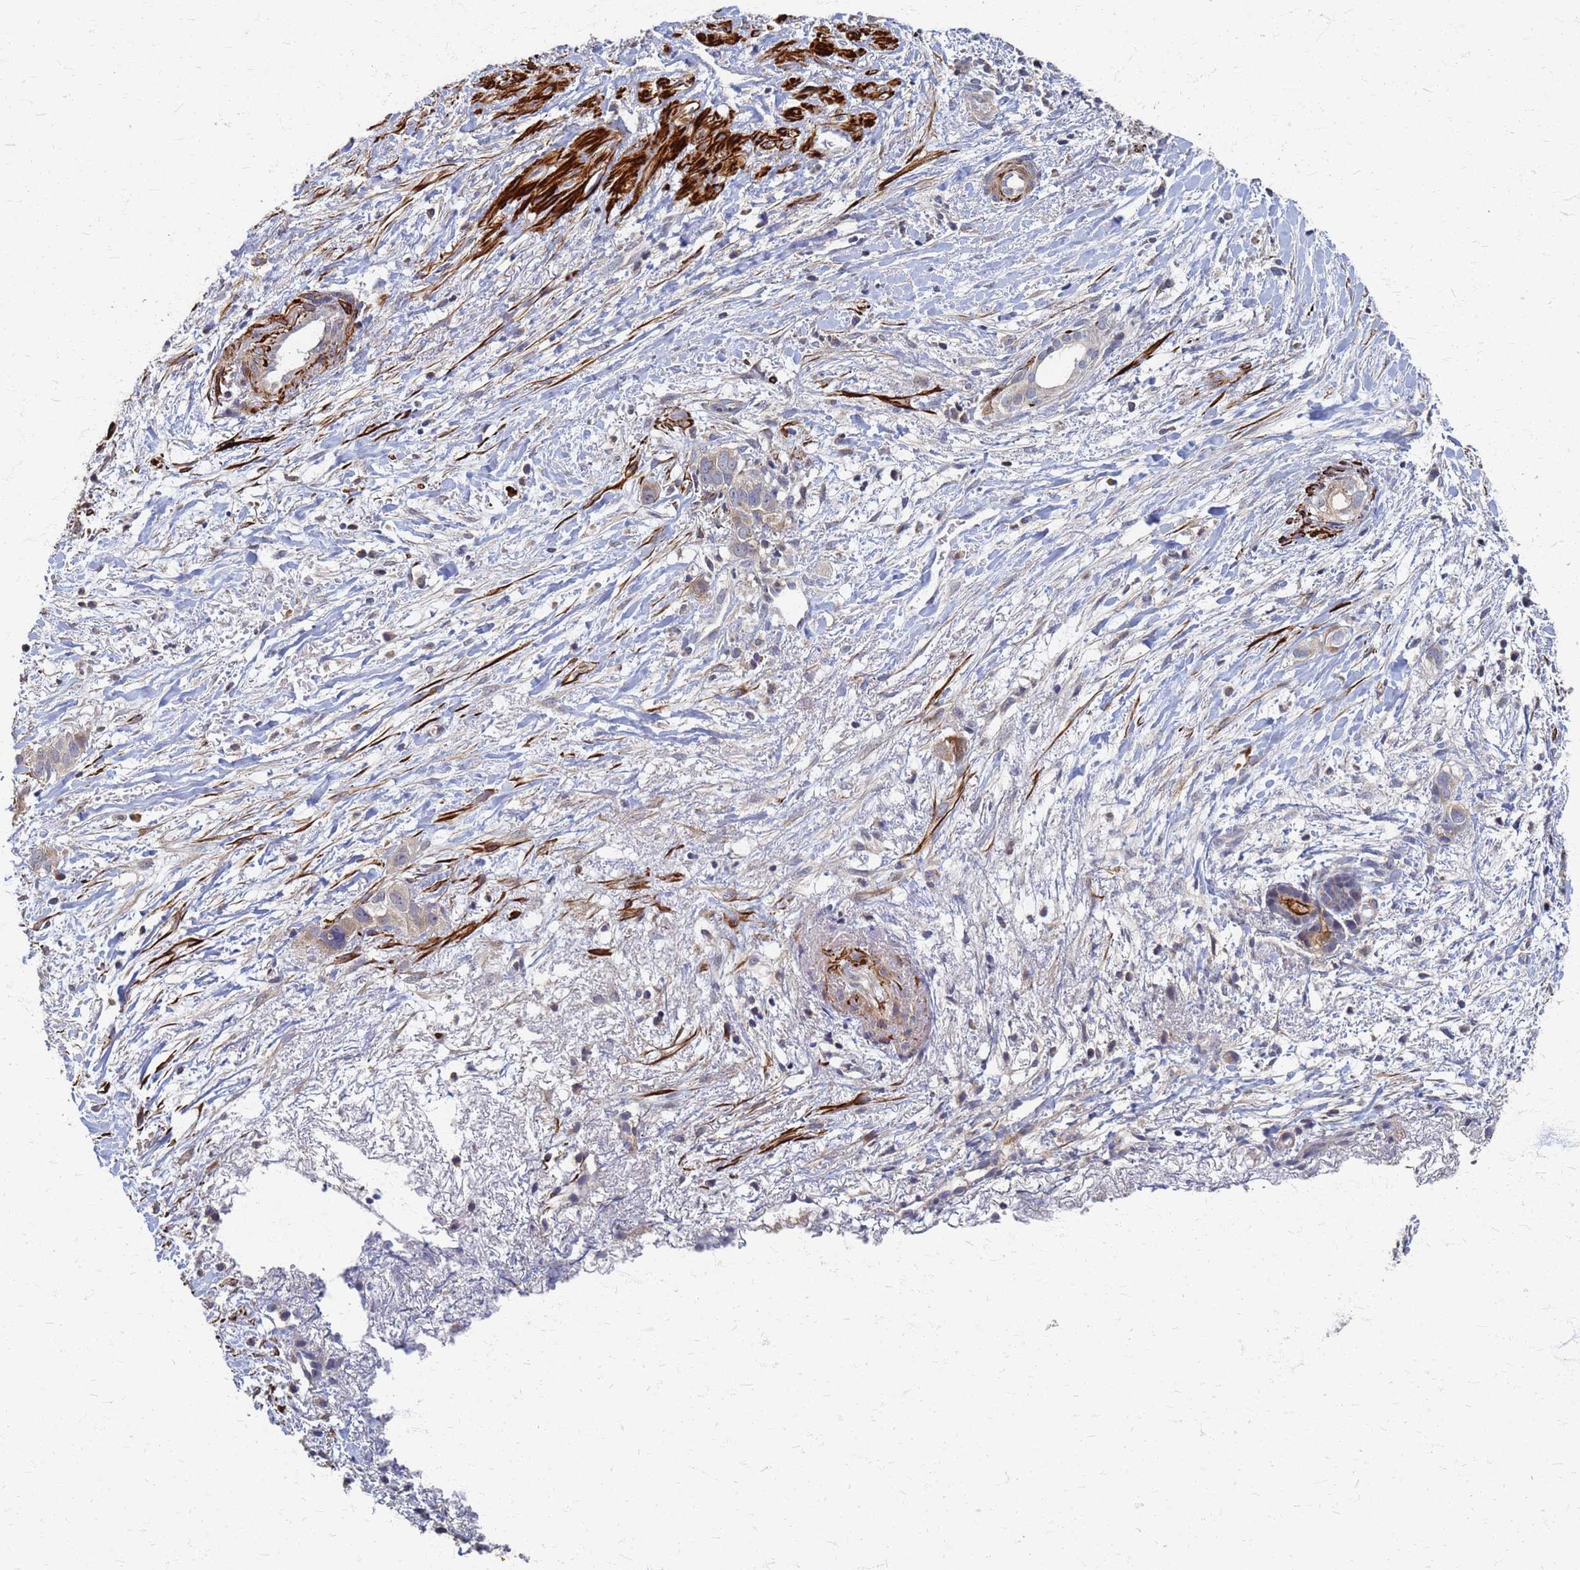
{"staining": {"intensity": "weak", "quantity": "<25%", "location": "cytoplasmic/membranous"}, "tissue": "liver cancer", "cell_type": "Tumor cells", "image_type": "cancer", "snomed": [{"axis": "morphology", "description": "Cholangiocarcinoma"}, {"axis": "topography", "description": "Liver"}], "caption": "Liver cancer (cholangiocarcinoma) was stained to show a protein in brown. There is no significant positivity in tumor cells. (Stains: DAB (3,3'-diaminobenzidine) immunohistochemistry with hematoxylin counter stain, Microscopy: brightfield microscopy at high magnification).", "gene": "ATPAF1", "patient": {"sex": "female", "age": 79}}